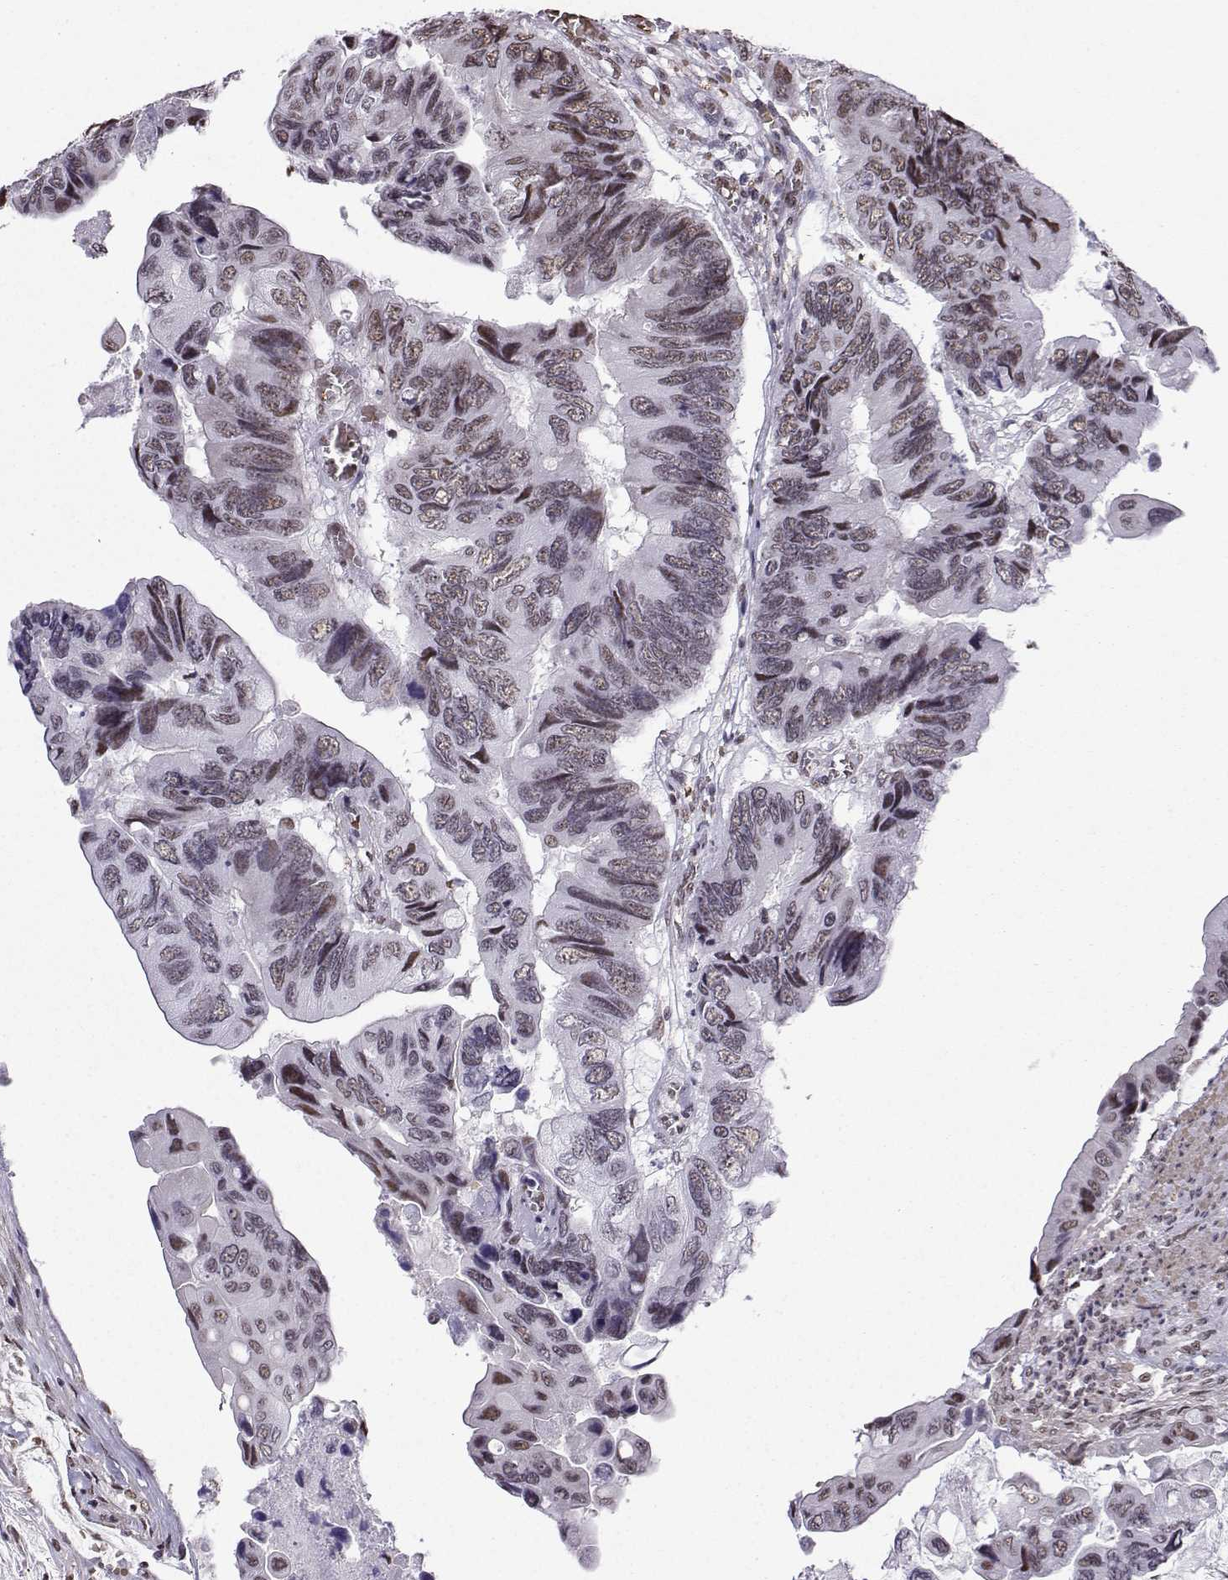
{"staining": {"intensity": "weak", "quantity": "25%-75%", "location": "nuclear"}, "tissue": "colorectal cancer", "cell_type": "Tumor cells", "image_type": "cancer", "snomed": [{"axis": "morphology", "description": "Adenocarcinoma, NOS"}, {"axis": "topography", "description": "Rectum"}], "caption": "Immunohistochemical staining of human colorectal adenocarcinoma reveals weak nuclear protein expression in approximately 25%-75% of tumor cells. (IHC, brightfield microscopy, high magnification).", "gene": "CCNK", "patient": {"sex": "male", "age": 63}}